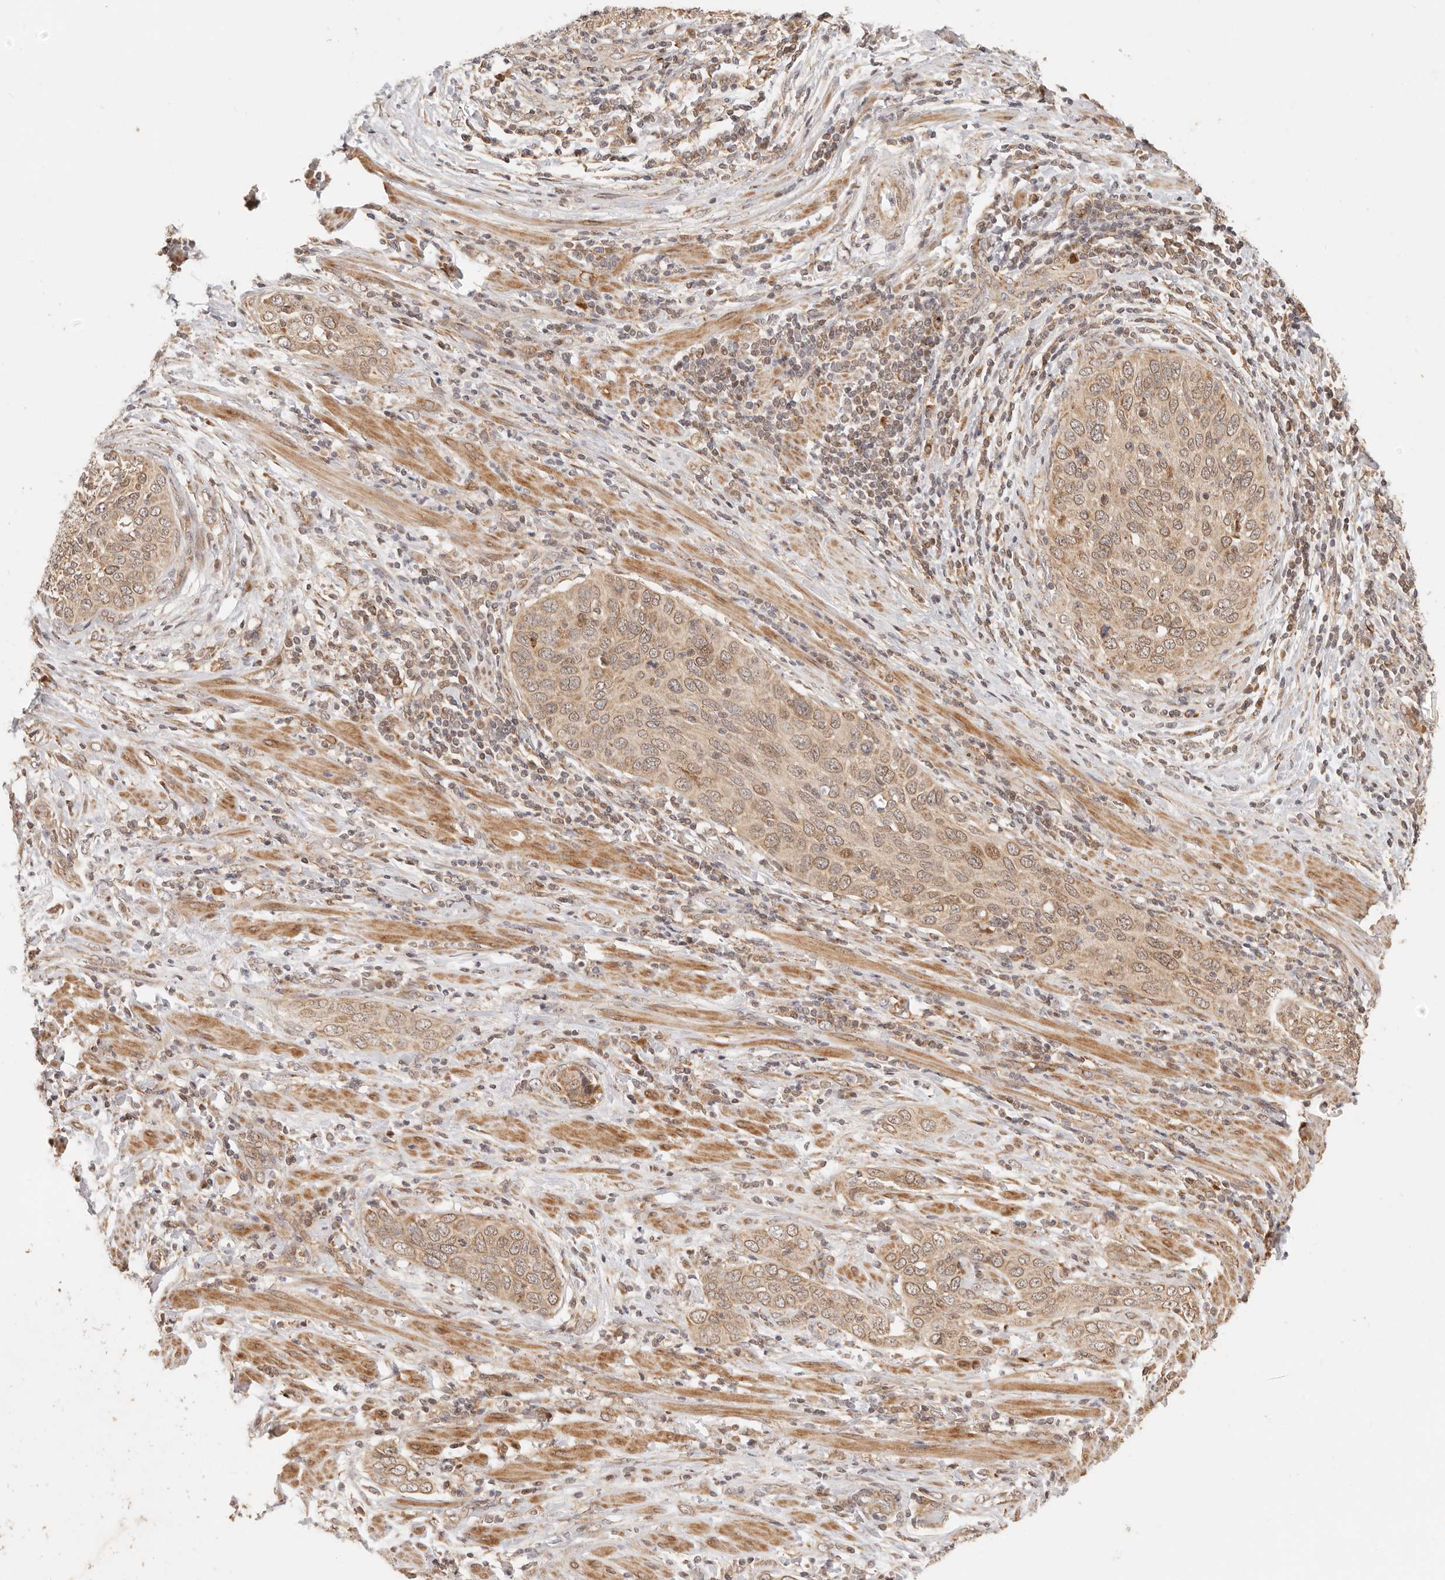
{"staining": {"intensity": "weak", "quantity": ">75%", "location": "cytoplasmic/membranous,nuclear"}, "tissue": "cervical cancer", "cell_type": "Tumor cells", "image_type": "cancer", "snomed": [{"axis": "morphology", "description": "Squamous cell carcinoma, NOS"}, {"axis": "topography", "description": "Cervix"}], "caption": "High-power microscopy captured an immunohistochemistry (IHC) micrograph of squamous cell carcinoma (cervical), revealing weak cytoplasmic/membranous and nuclear expression in about >75% of tumor cells.", "gene": "TIMM17A", "patient": {"sex": "female", "age": 60}}